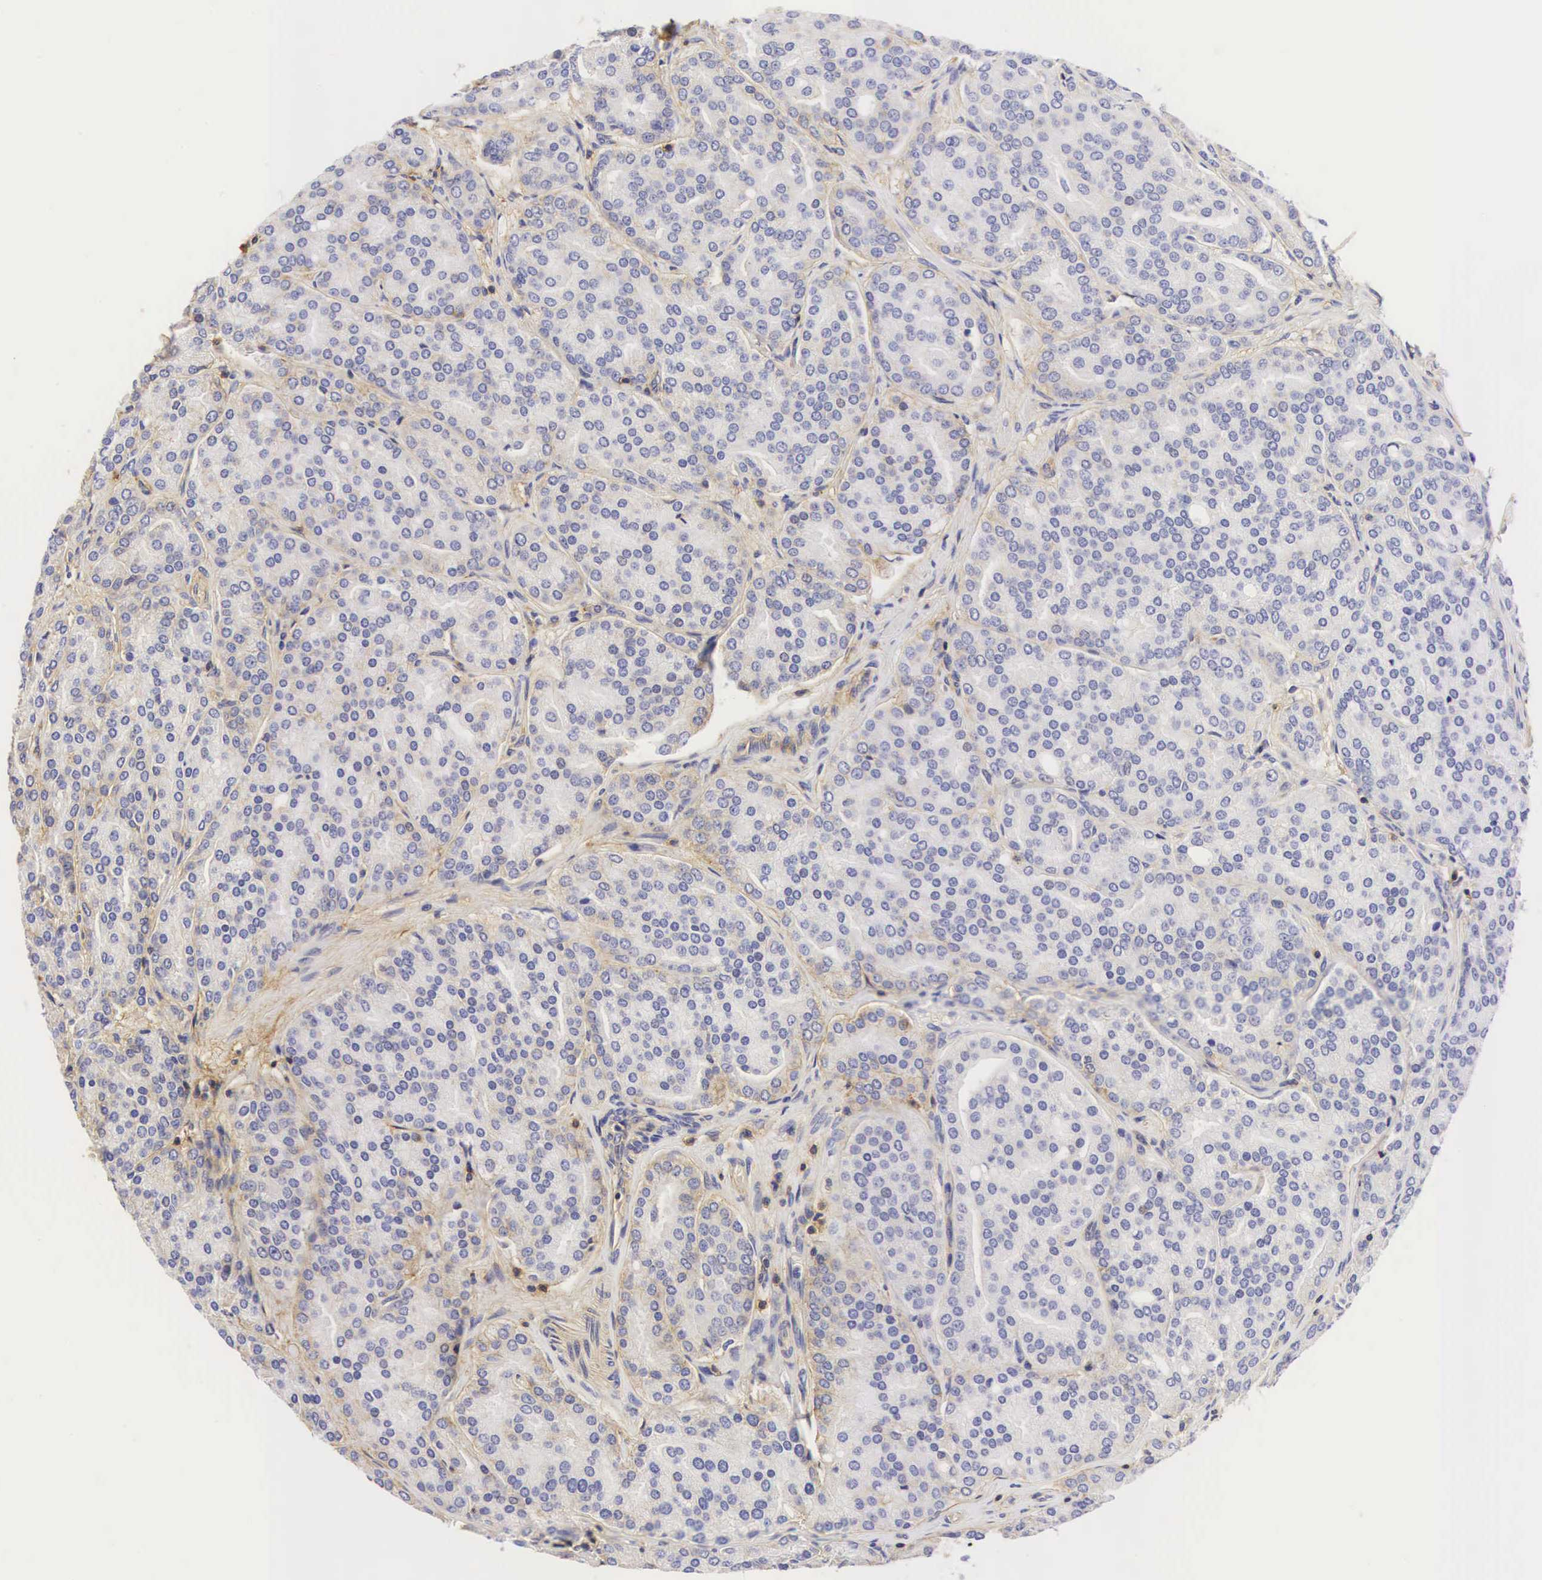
{"staining": {"intensity": "negative", "quantity": "none", "location": "none"}, "tissue": "prostate cancer", "cell_type": "Tumor cells", "image_type": "cancer", "snomed": [{"axis": "morphology", "description": "Adenocarcinoma, High grade"}, {"axis": "topography", "description": "Prostate"}], "caption": "The histopathology image displays no staining of tumor cells in prostate cancer.", "gene": "CD99", "patient": {"sex": "male", "age": 64}}